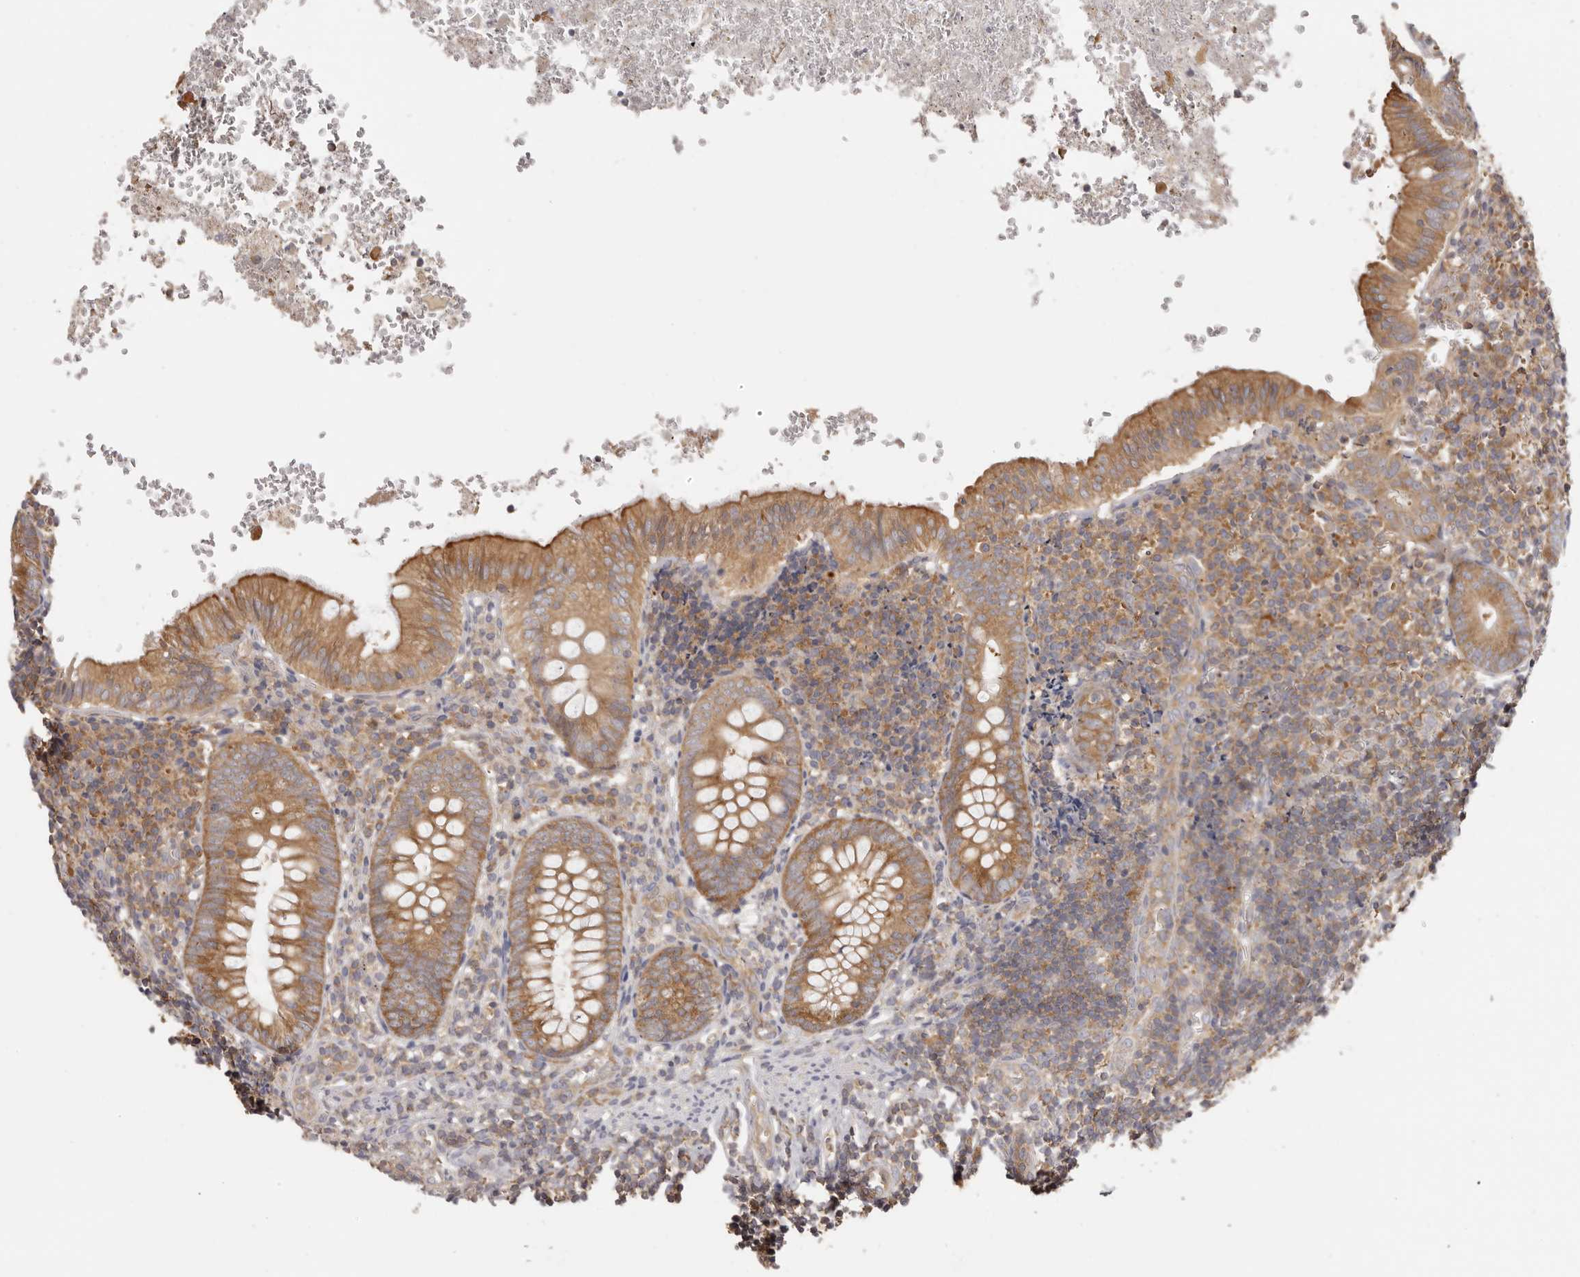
{"staining": {"intensity": "moderate", "quantity": ">75%", "location": "cytoplasmic/membranous"}, "tissue": "appendix", "cell_type": "Glandular cells", "image_type": "normal", "snomed": [{"axis": "morphology", "description": "Normal tissue, NOS"}, {"axis": "topography", "description": "Appendix"}], "caption": "A micrograph of appendix stained for a protein reveals moderate cytoplasmic/membranous brown staining in glandular cells. The protein is stained brown, and the nuclei are stained in blue (DAB (3,3'-diaminobenzidine) IHC with brightfield microscopy, high magnification).", "gene": "EEF1E1", "patient": {"sex": "male", "age": 8}}